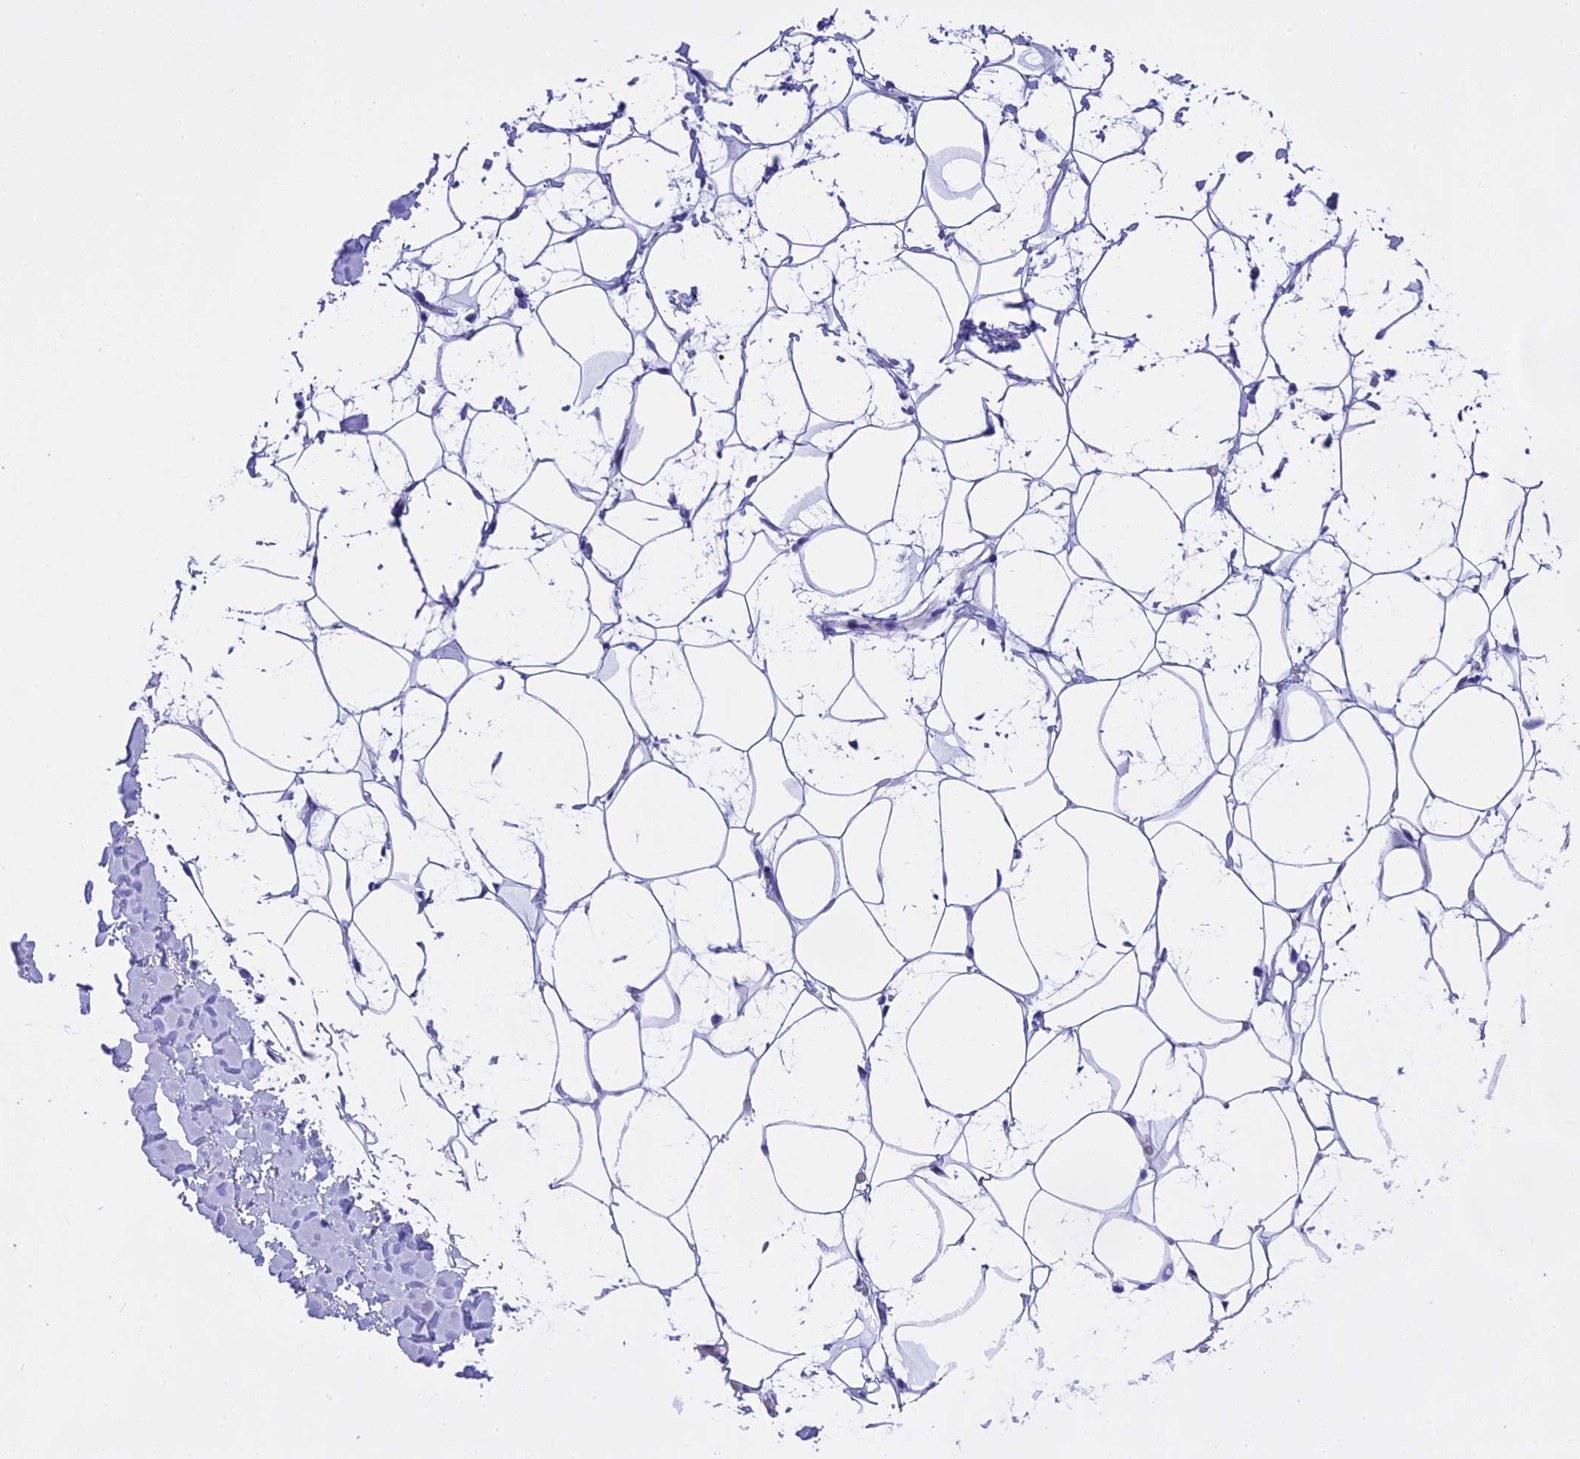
{"staining": {"intensity": "negative", "quantity": "none", "location": "none"}, "tissue": "adipose tissue", "cell_type": "Adipocytes", "image_type": "normal", "snomed": [{"axis": "morphology", "description": "Normal tissue, NOS"}, {"axis": "topography", "description": "Breast"}], "caption": "Adipose tissue stained for a protein using immunohistochemistry reveals no staining adipocytes.", "gene": "KCTD14", "patient": {"sex": "female", "age": 26}}